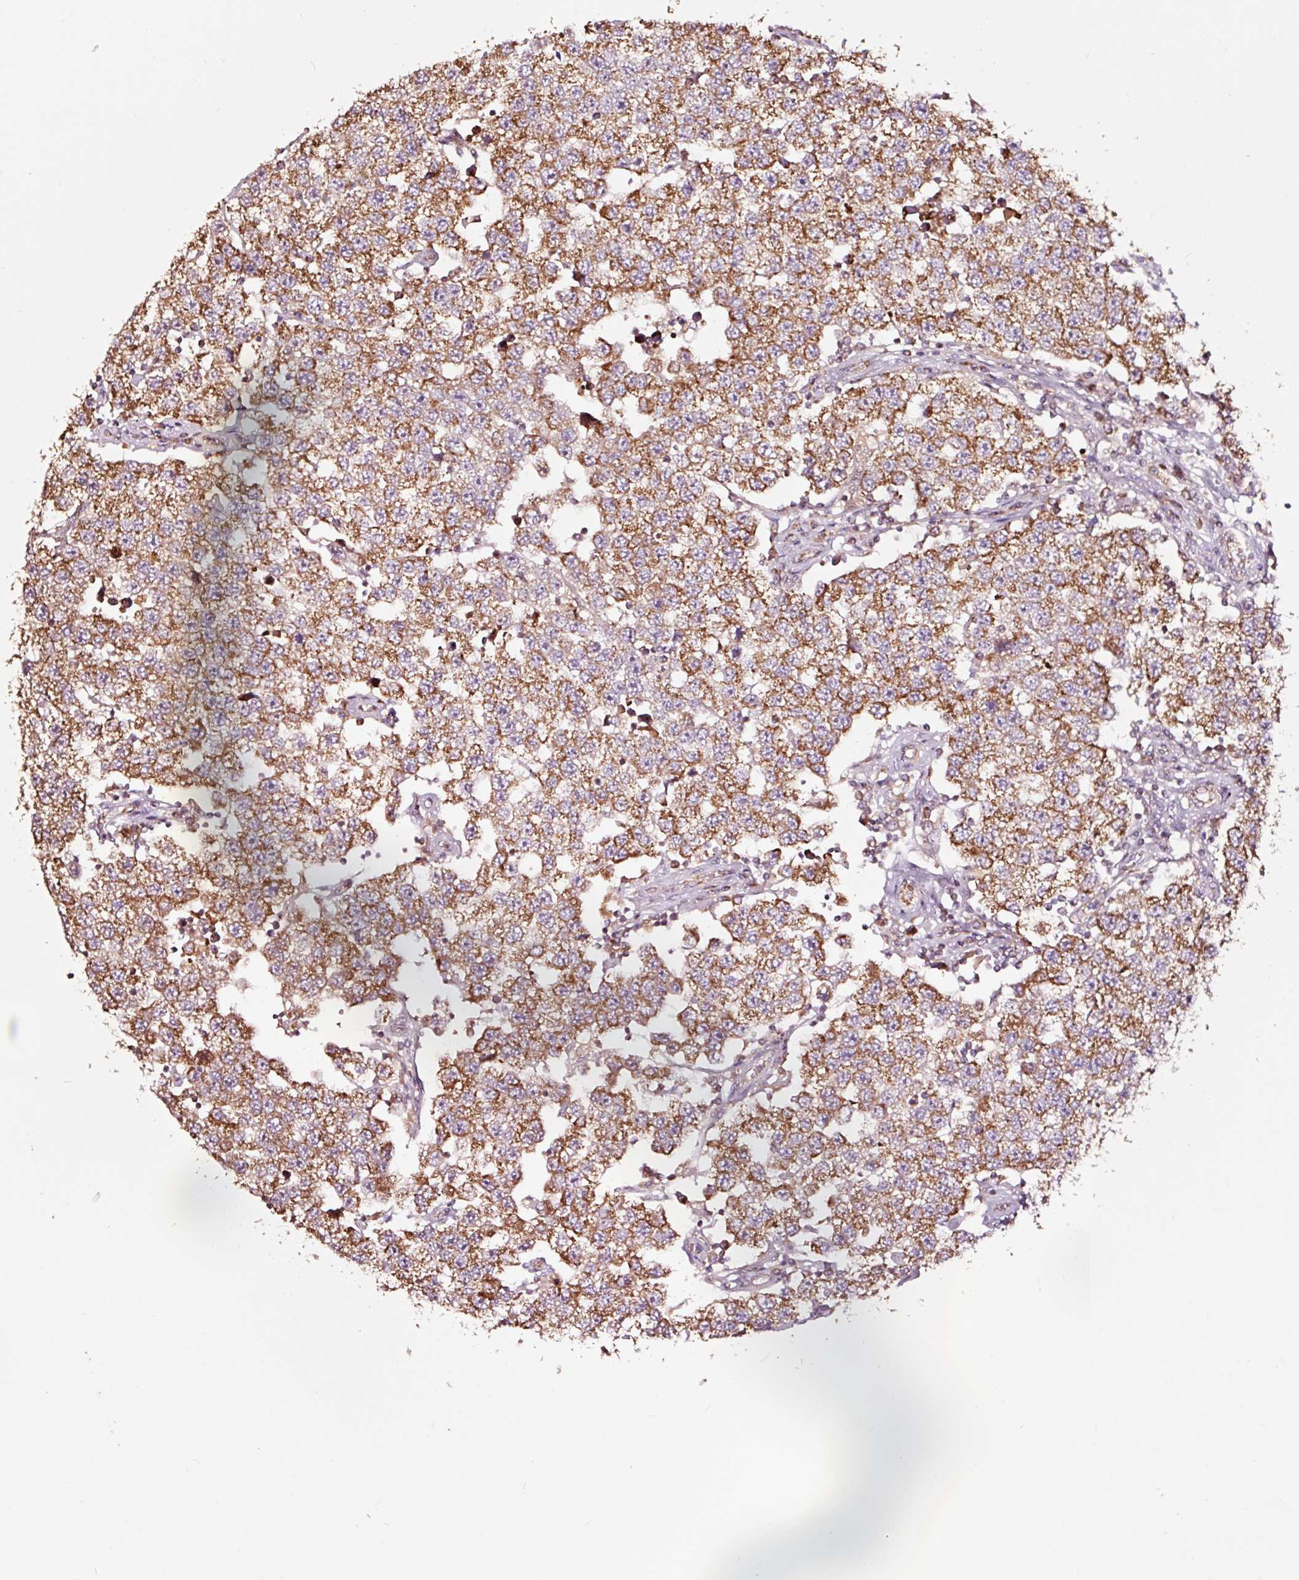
{"staining": {"intensity": "moderate", "quantity": ">75%", "location": "cytoplasmic/membranous"}, "tissue": "testis cancer", "cell_type": "Tumor cells", "image_type": "cancer", "snomed": [{"axis": "morphology", "description": "Seminoma, NOS"}, {"axis": "topography", "description": "Testis"}], "caption": "Testis seminoma stained with IHC shows moderate cytoplasmic/membranous expression in about >75% of tumor cells.", "gene": "TPM1", "patient": {"sex": "male", "age": 34}}